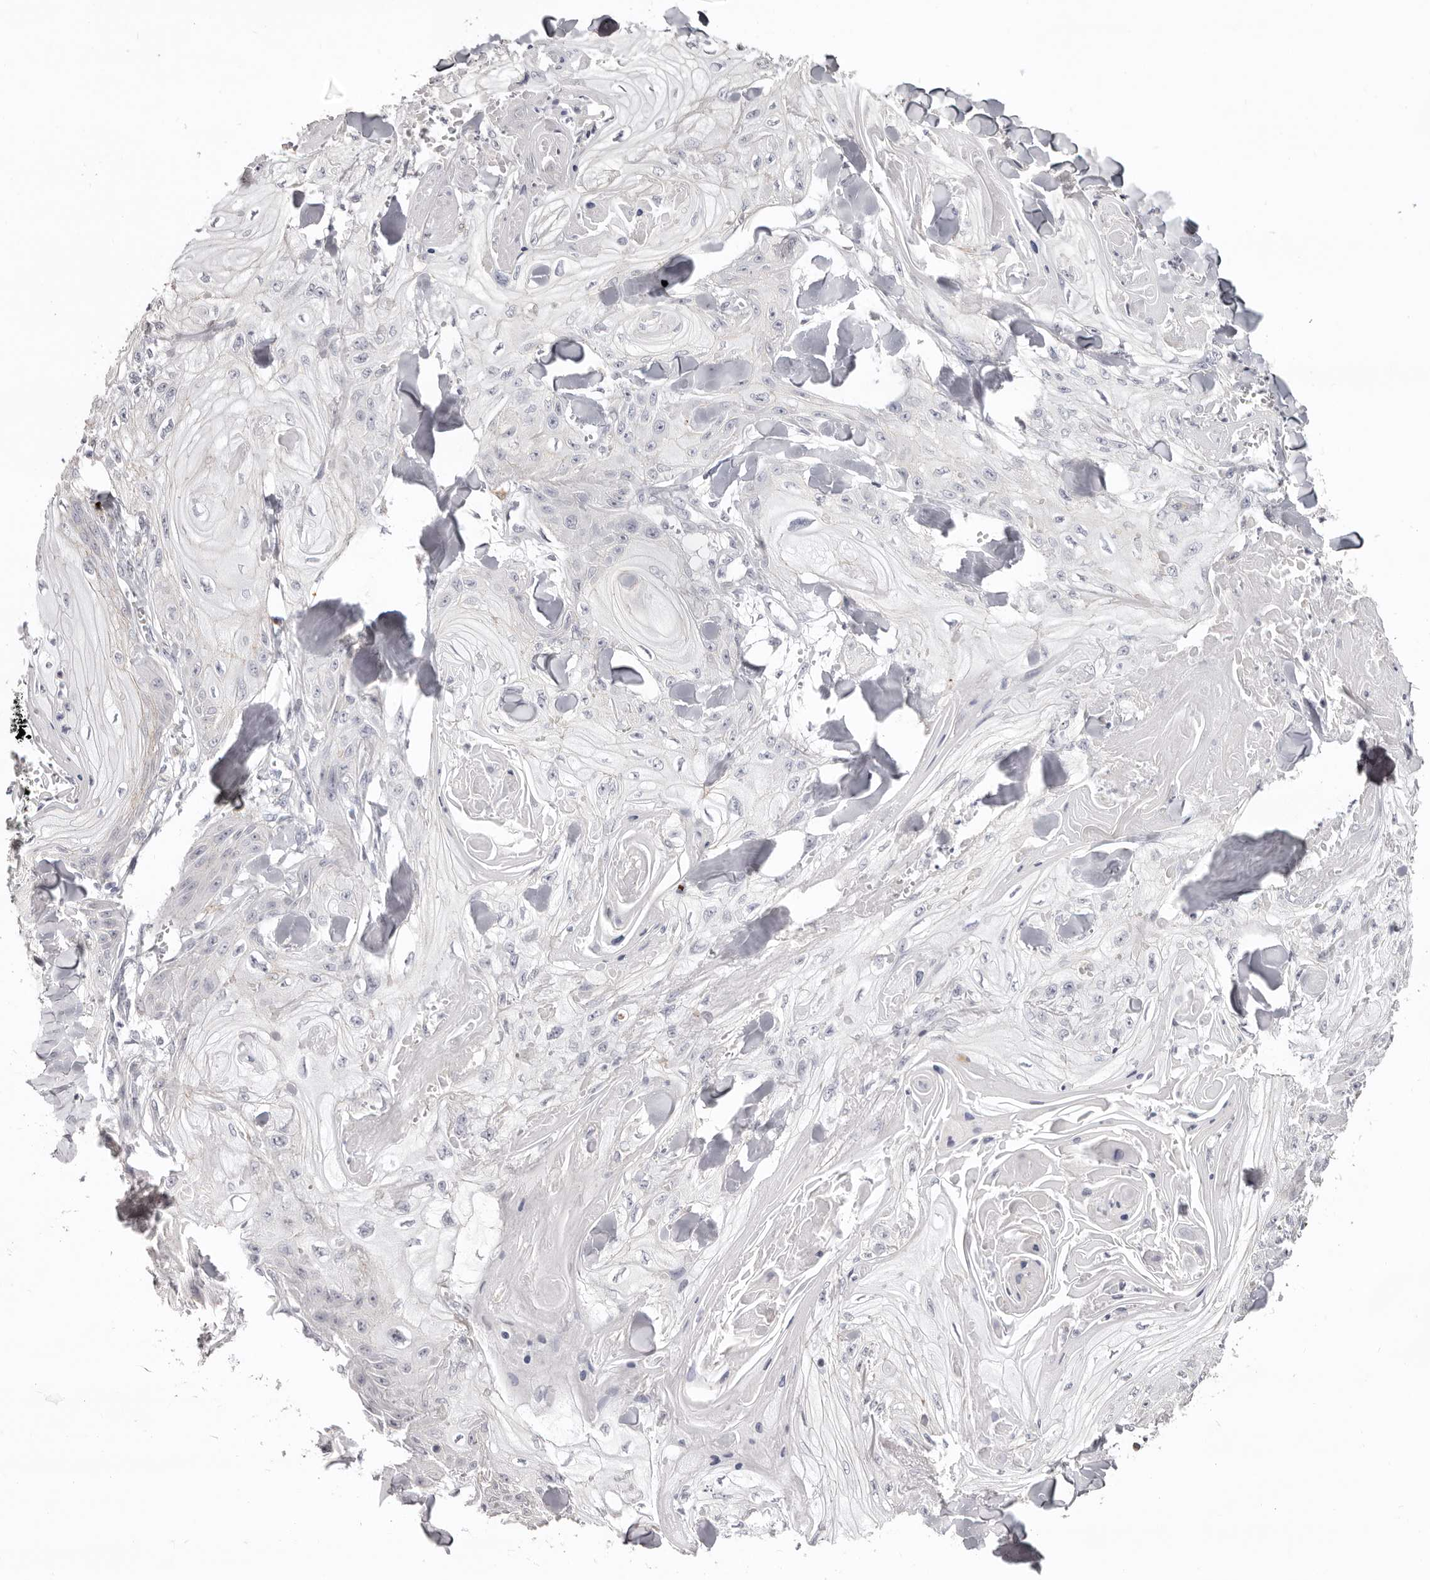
{"staining": {"intensity": "negative", "quantity": "none", "location": "none"}, "tissue": "skin cancer", "cell_type": "Tumor cells", "image_type": "cancer", "snomed": [{"axis": "morphology", "description": "Squamous cell carcinoma, NOS"}, {"axis": "topography", "description": "Skin"}], "caption": "Micrograph shows no significant protein expression in tumor cells of skin cancer. (DAB (3,3'-diaminobenzidine) IHC with hematoxylin counter stain).", "gene": "PCDHB6", "patient": {"sex": "male", "age": 74}}